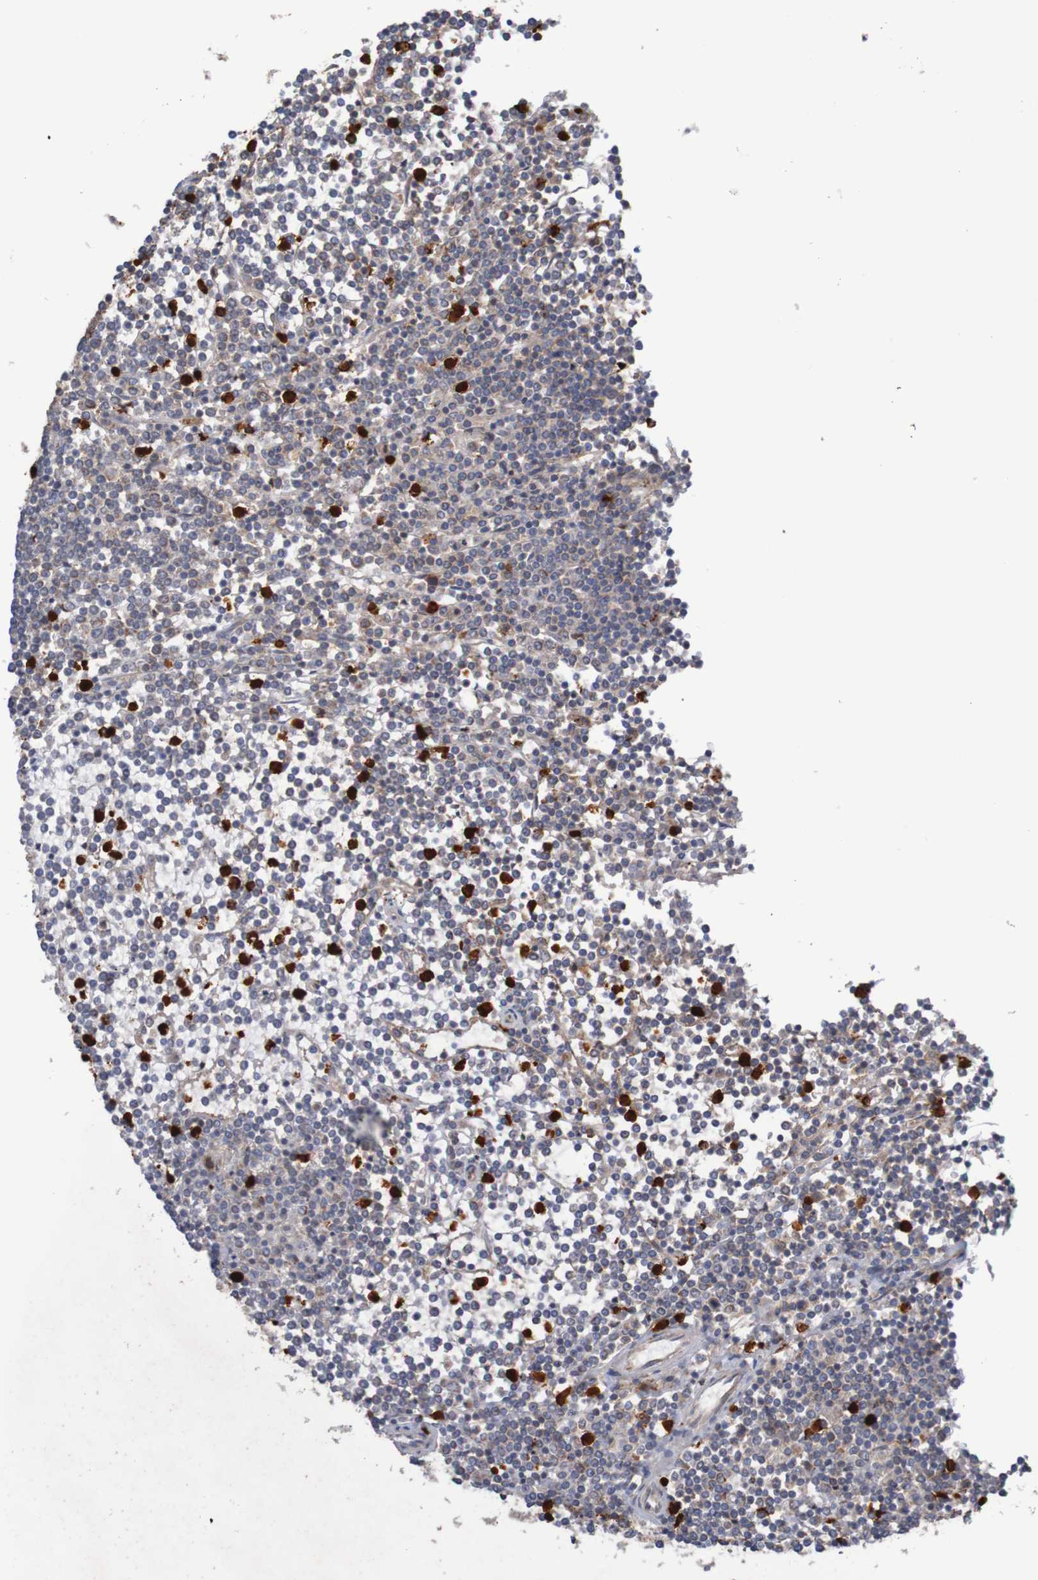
{"staining": {"intensity": "weak", "quantity": "25%-75%", "location": "cytoplasmic/membranous"}, "tissue": "lymphoma", "cell_type": "Tumor cells", "image_type": "cancer", "snomed": [{"axis": "morphology", "description": "Malignant lymphoma, non-Hodgkin's type, Low grade"}, {"axis": "topography", "description": "Spleen"}], "caption": "Low-grade malignant lymphoma, non-Hodgkin's type was stained to show a protein in brown. There is low levels of weak cytoplasmic/membranous positivity in about 25%-75% of tumor cells.", "gene": "ST8SIA6", "patient": {"sex": "female", "age": 19}}